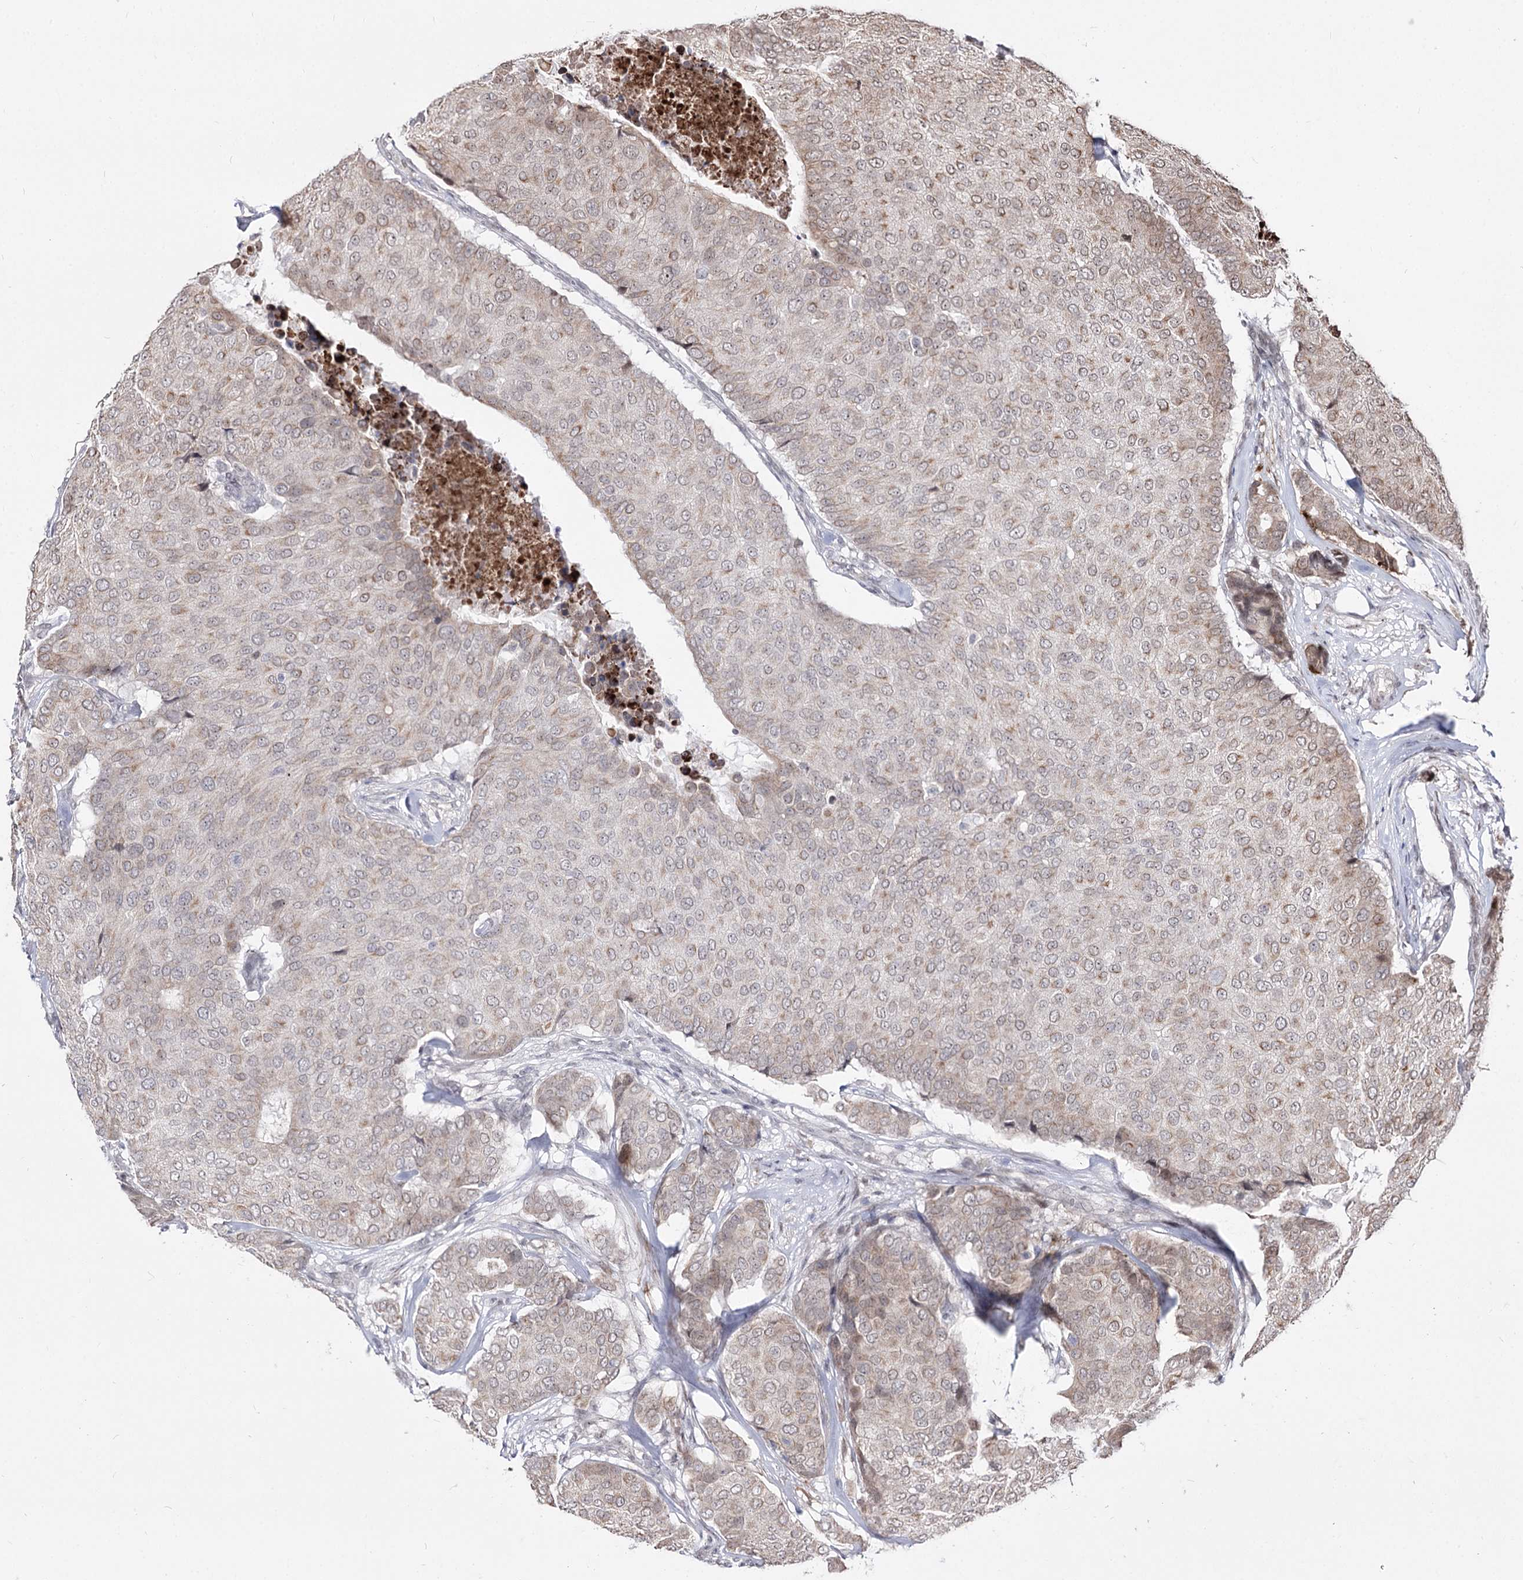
{"staining": {"intensity": "weak", "quantity": "25%-75%", "location": "cytoplasmic/membranous"}, "tissue": "breast cancer", "cell_type": "Tumor cells", "image_type": "cancer", "snomed": [{"axis": "morphology", "description": "Duct carcinoma"}, {"axis": "topography", "description": "Breast"}], "caption": "Protein expression analysis of infiltrating ductal carcinoma (breast) shows weak cytoplasmic/membranous staining in about 25%-75% of tumor cells. (brown staining indicates protein expression, while blue staining denotes nuclei).", "gene": "STOX1", "patient": {"sex": "female", "age": 75}}